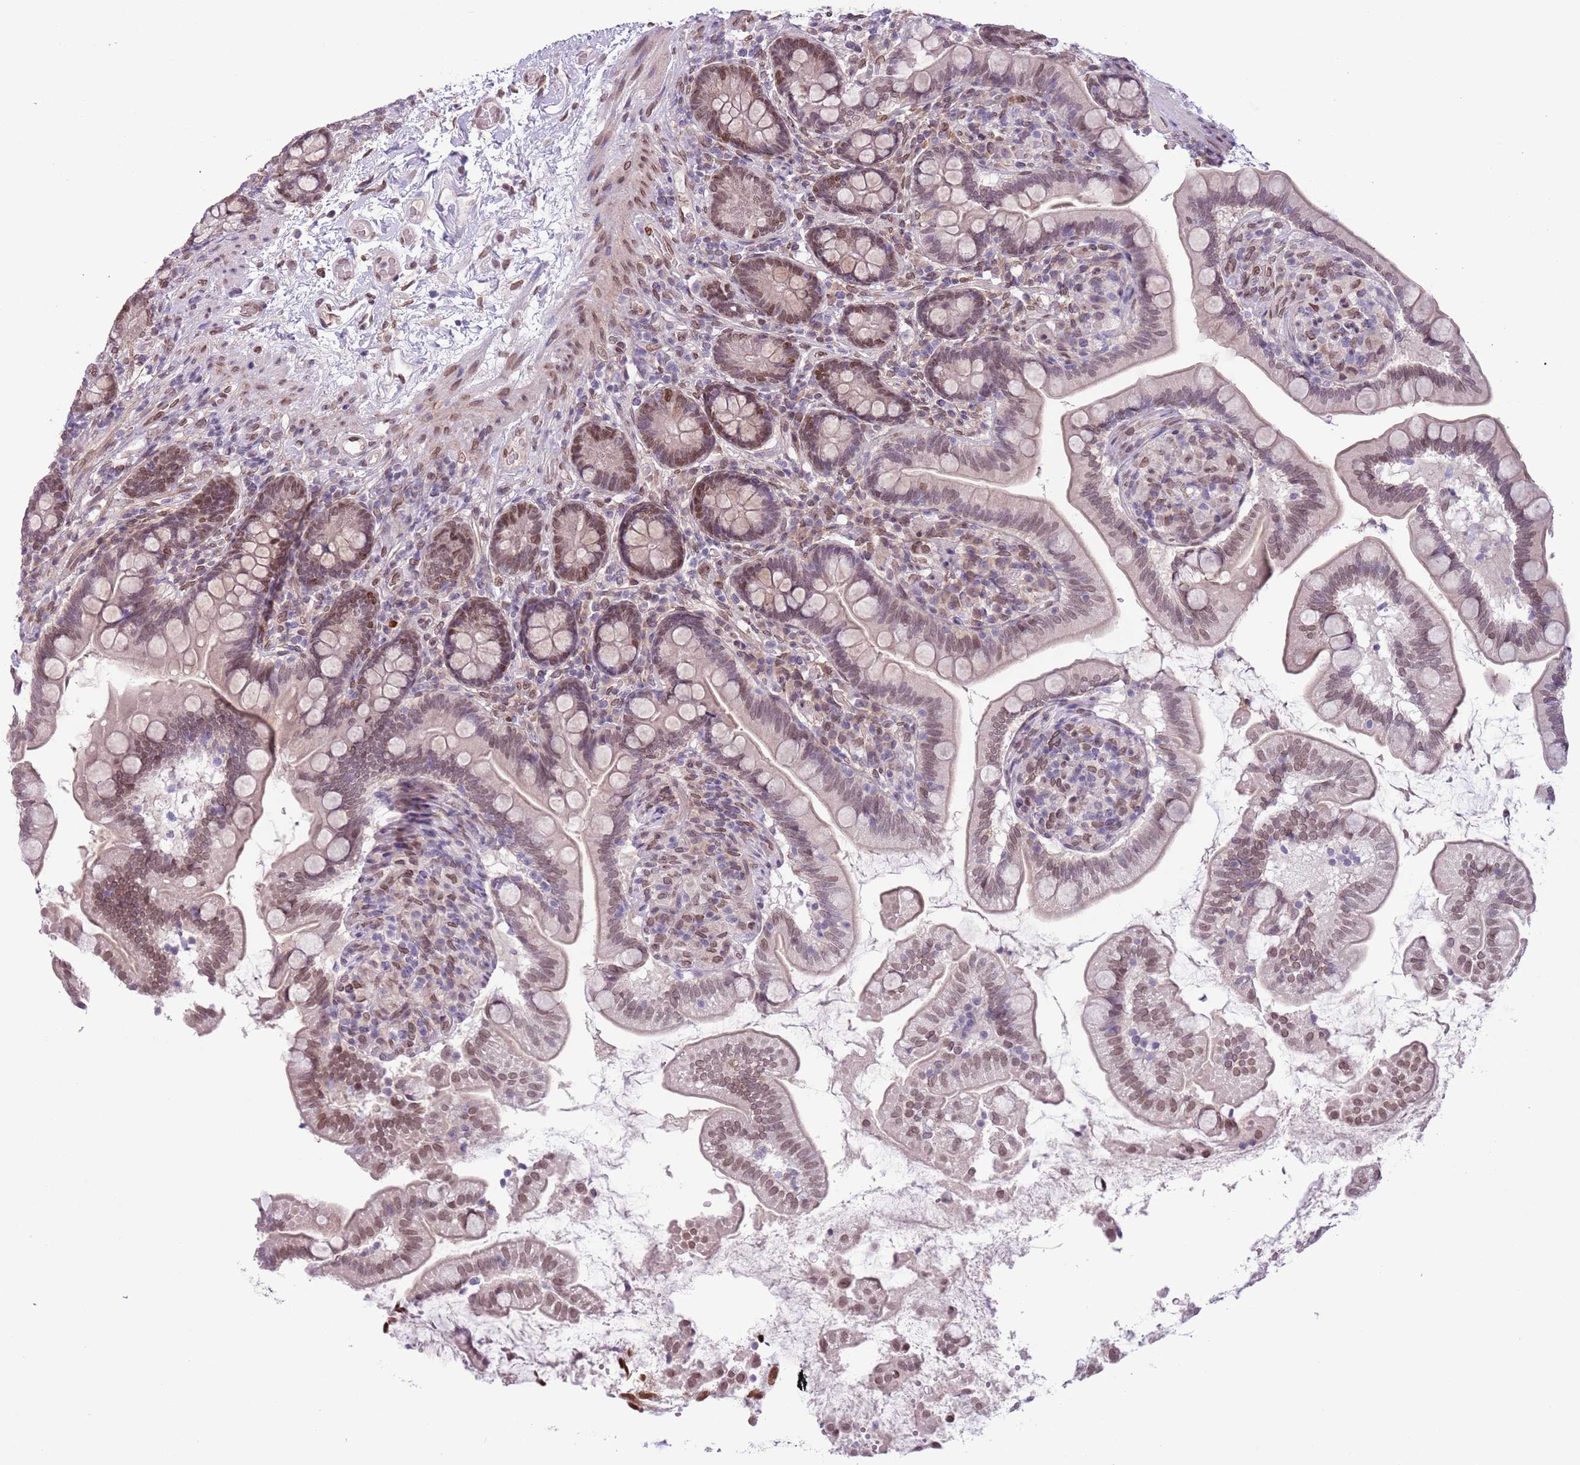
{"staining": {"intensity": "moderate", "quantity": ">75%", "location": "nuclear"}, "tissue": "small intestine", "cell_type": "Glandular cells", "image_type": "normal", "snomed": [{"axis": "morphology", "description": "Normal tissue, NOS"}, {"axis": "topography", "description": "Small intestine"}], "caption": "Immunohistochemistry image of unremarkable small intestine: small intestine stained using IHC shows medium levels of moderate protein expression localized specifically in the nuclear of glandular cells, appearing as a nuclear brown color.", "gene": "ZGLP1", "patient": {"sex": "female", "age": 64}}